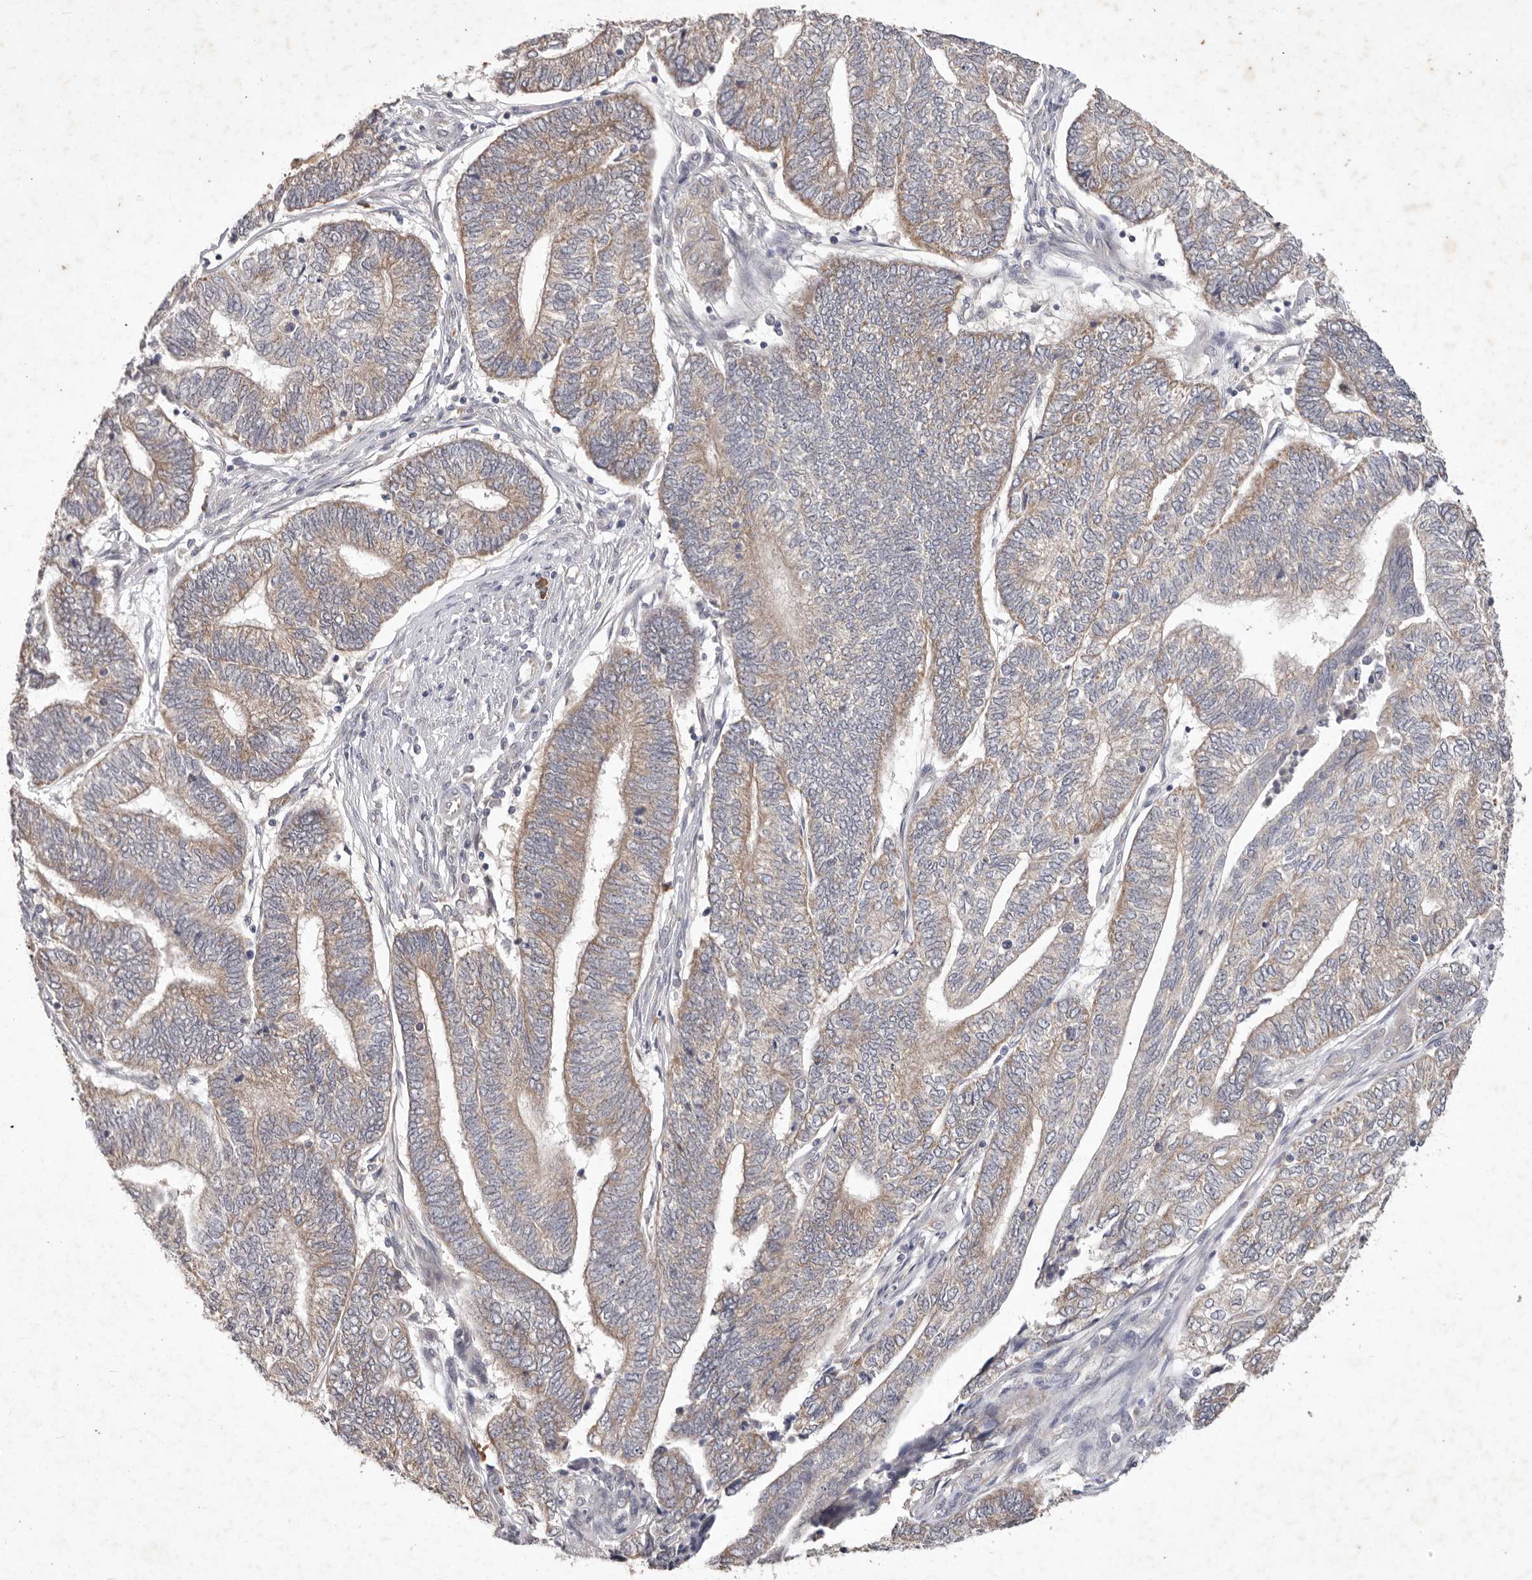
{"staining": {"intensity": "weak", "quantity": ">75%", "location": "cytoplasmic/membranous"}, "tissue": "endometrial cancer", "cell_type": "Tumor cells", "image_type": "cancer", "snomed": [{"axis": "morphology", "description": "Adenocarcinoma, NOS"}, {"axis": "topography", "description": "Uterus"}, {"axis": "topography", "description": "Endometrium"}], "caption": "A brown stain labels weak cytoplasmic/membranous staining of a protein in endometrial adenocarcinoma tumor cells.", "gene": "WDR77", "patient": {"sex": "female", "age": 70}}